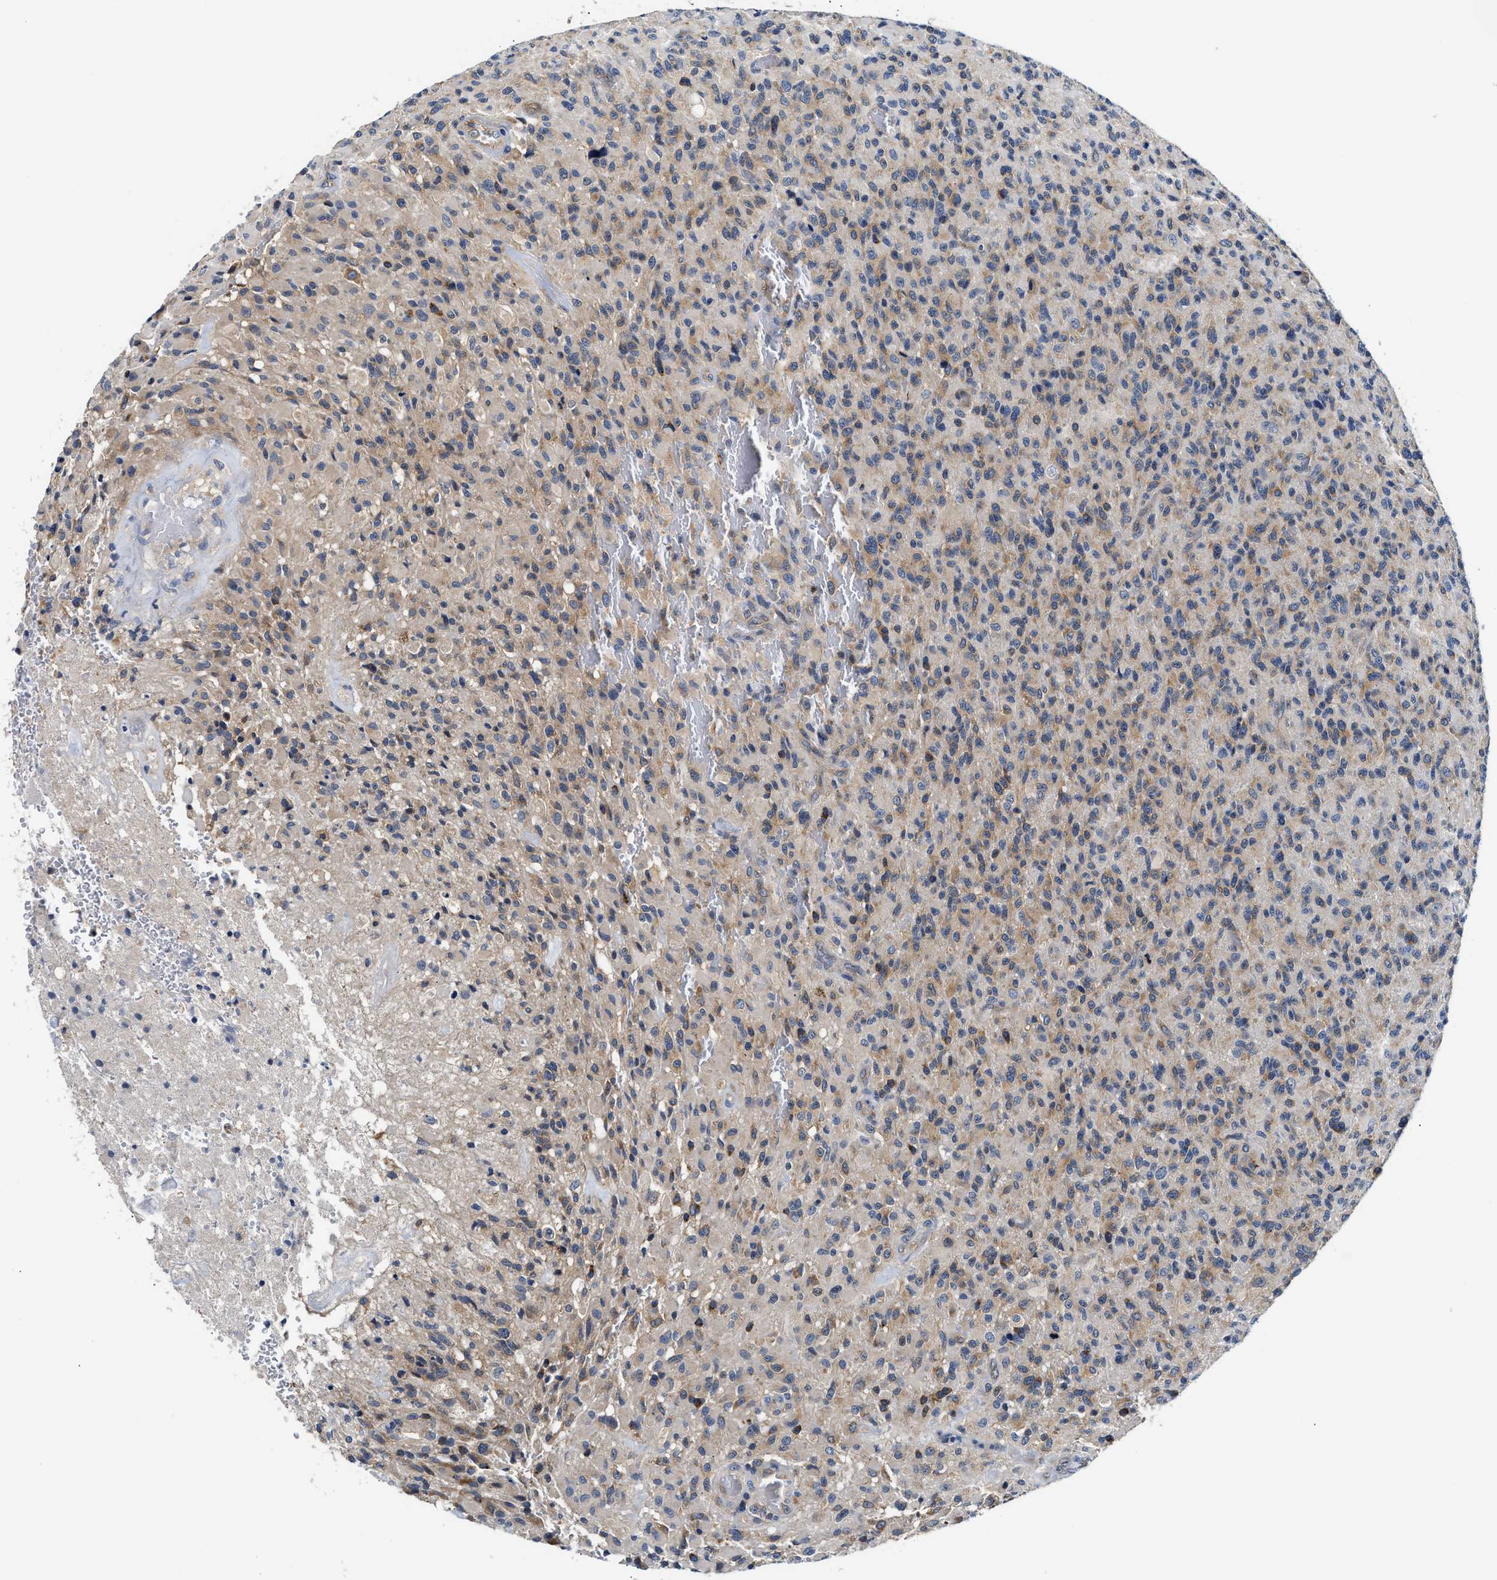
{"staining": {"intensity": "moderate", "quantity": "<25%", "location": "cytoplasmic/membranous"}, "tissue": "glioma", "cell_type": "Tumor cells", "image_type": "cancer", "snomed": [{"axis": "morphology", "description": "Glioma, malignant, High grade"}, {"axis": "topography", "description": "Brain"}], "caption": "Immunohistochemical staining of human glioma demonstrates low levels of moderate cytoplasmic/membranous staining in approximately <25% of tumor cells.", "gene": "FAM185A", "patient": {"sex": "male", "age": 71}}